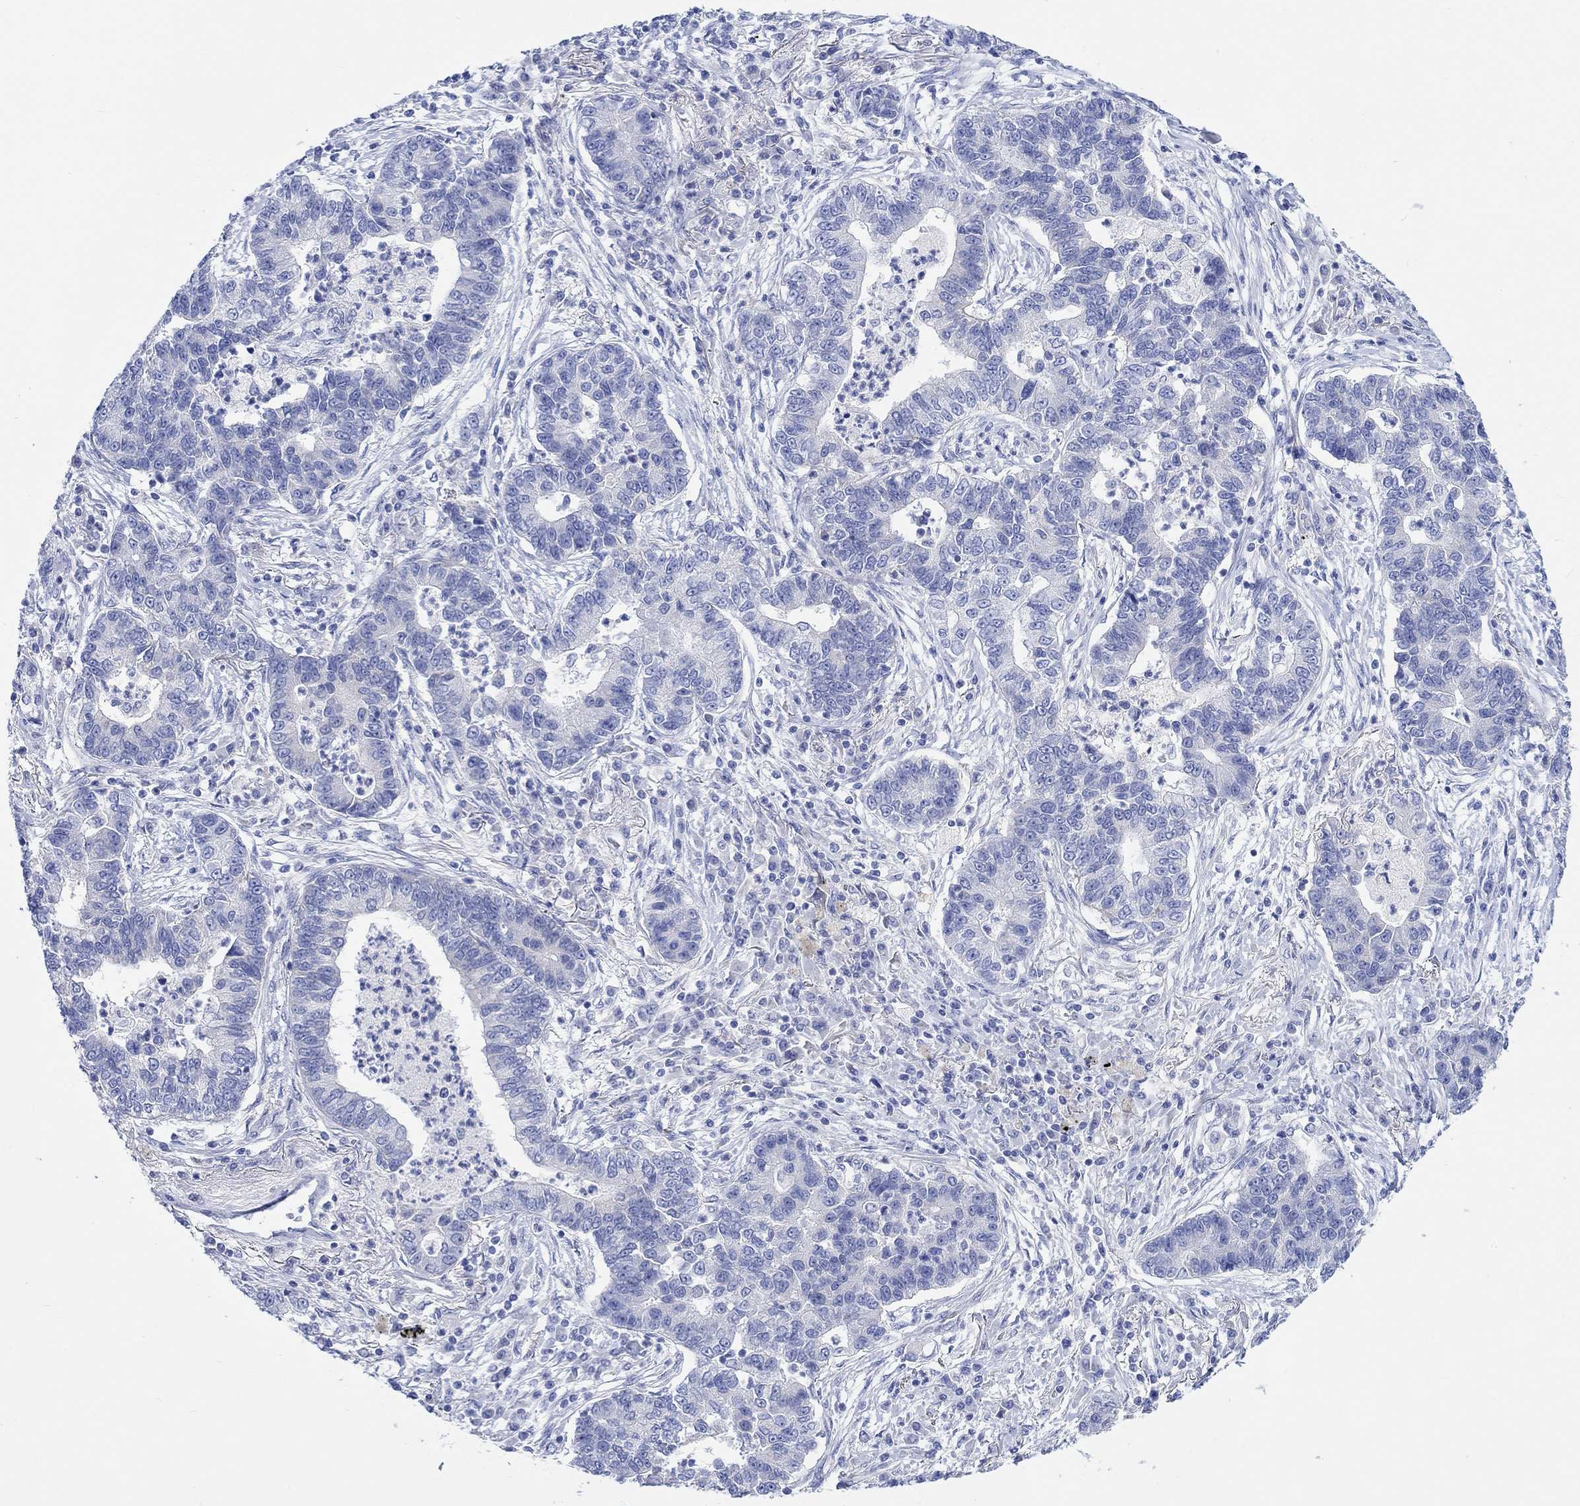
{"staining": {"intensity": "negative", "quantity": "none", "location": "none"}, "tissue": "lung cancer", "cell_type": "Tumor cells", "image_type": "cancer", "snomed": [{"axis": "morphology", "description": "Adenocarcinoma, NOS"}, {"axis": "topography", "description": "Lung"}], "caption": "The histopathology image demonstrates no staining of tumor cells in adenocarcinoma (lung).", "gene": "REEP6", "patient": {"sex": "female", "age": 57}}